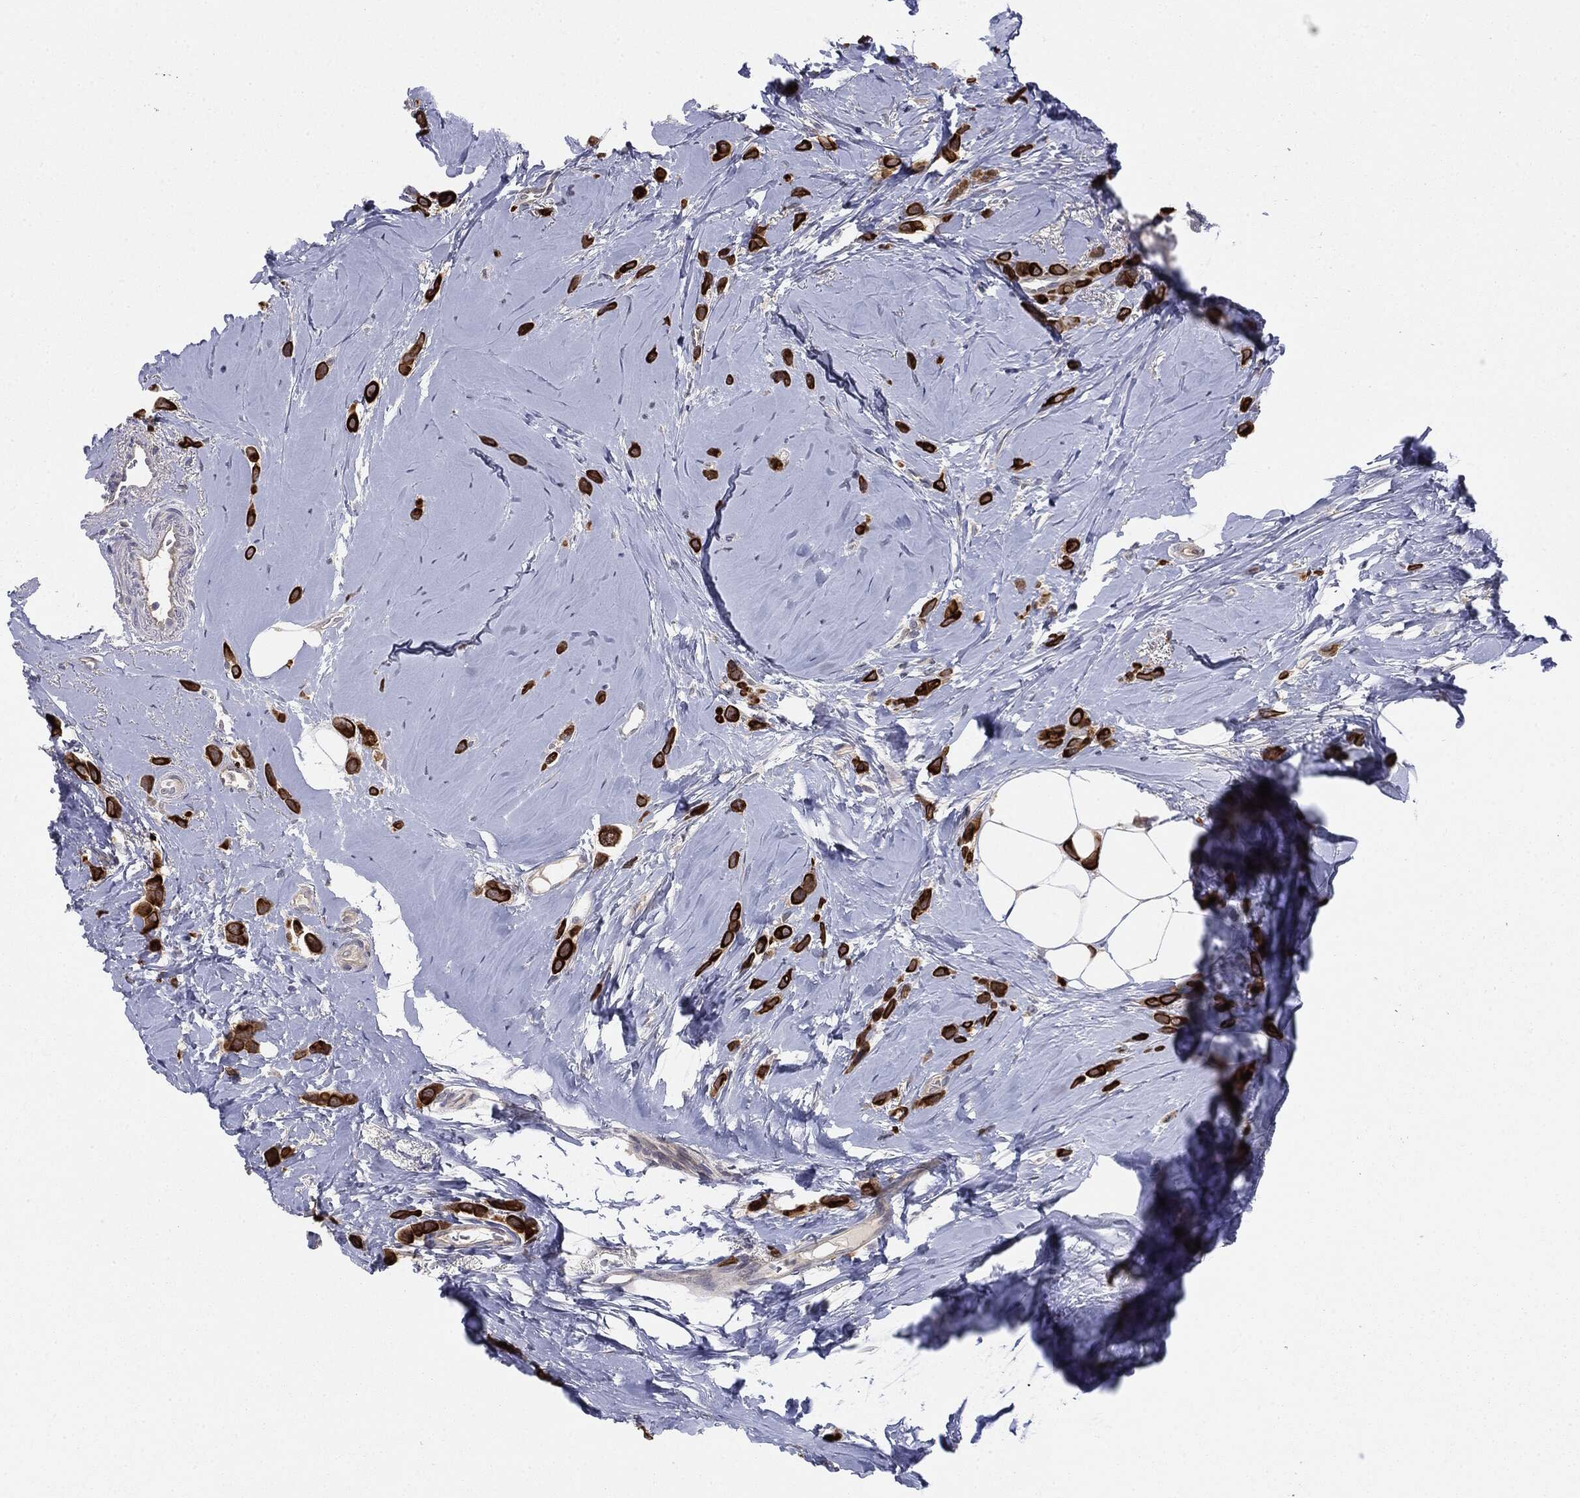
{"staining": {"intensity": "strong", "quantity": ">75%", "location": "cytoplasmic/membranous"}, "tissue": "breast cancer", "cell_type": "Tumor cells", "image_type": "cancer", "snomed": [{"axis": "morphology", "description": "Lobular carcinoma"}, {"axis": "topography", "description": "Breast"}], "caption": "Human lobular carcinoma (breast) stained for a protein (brown) reveals strong cytoplasmic/membranous positive positivity in about >75% of tumor cells.", "gene": "KRT7", "patient": {"sex": "female", "age": 66}}